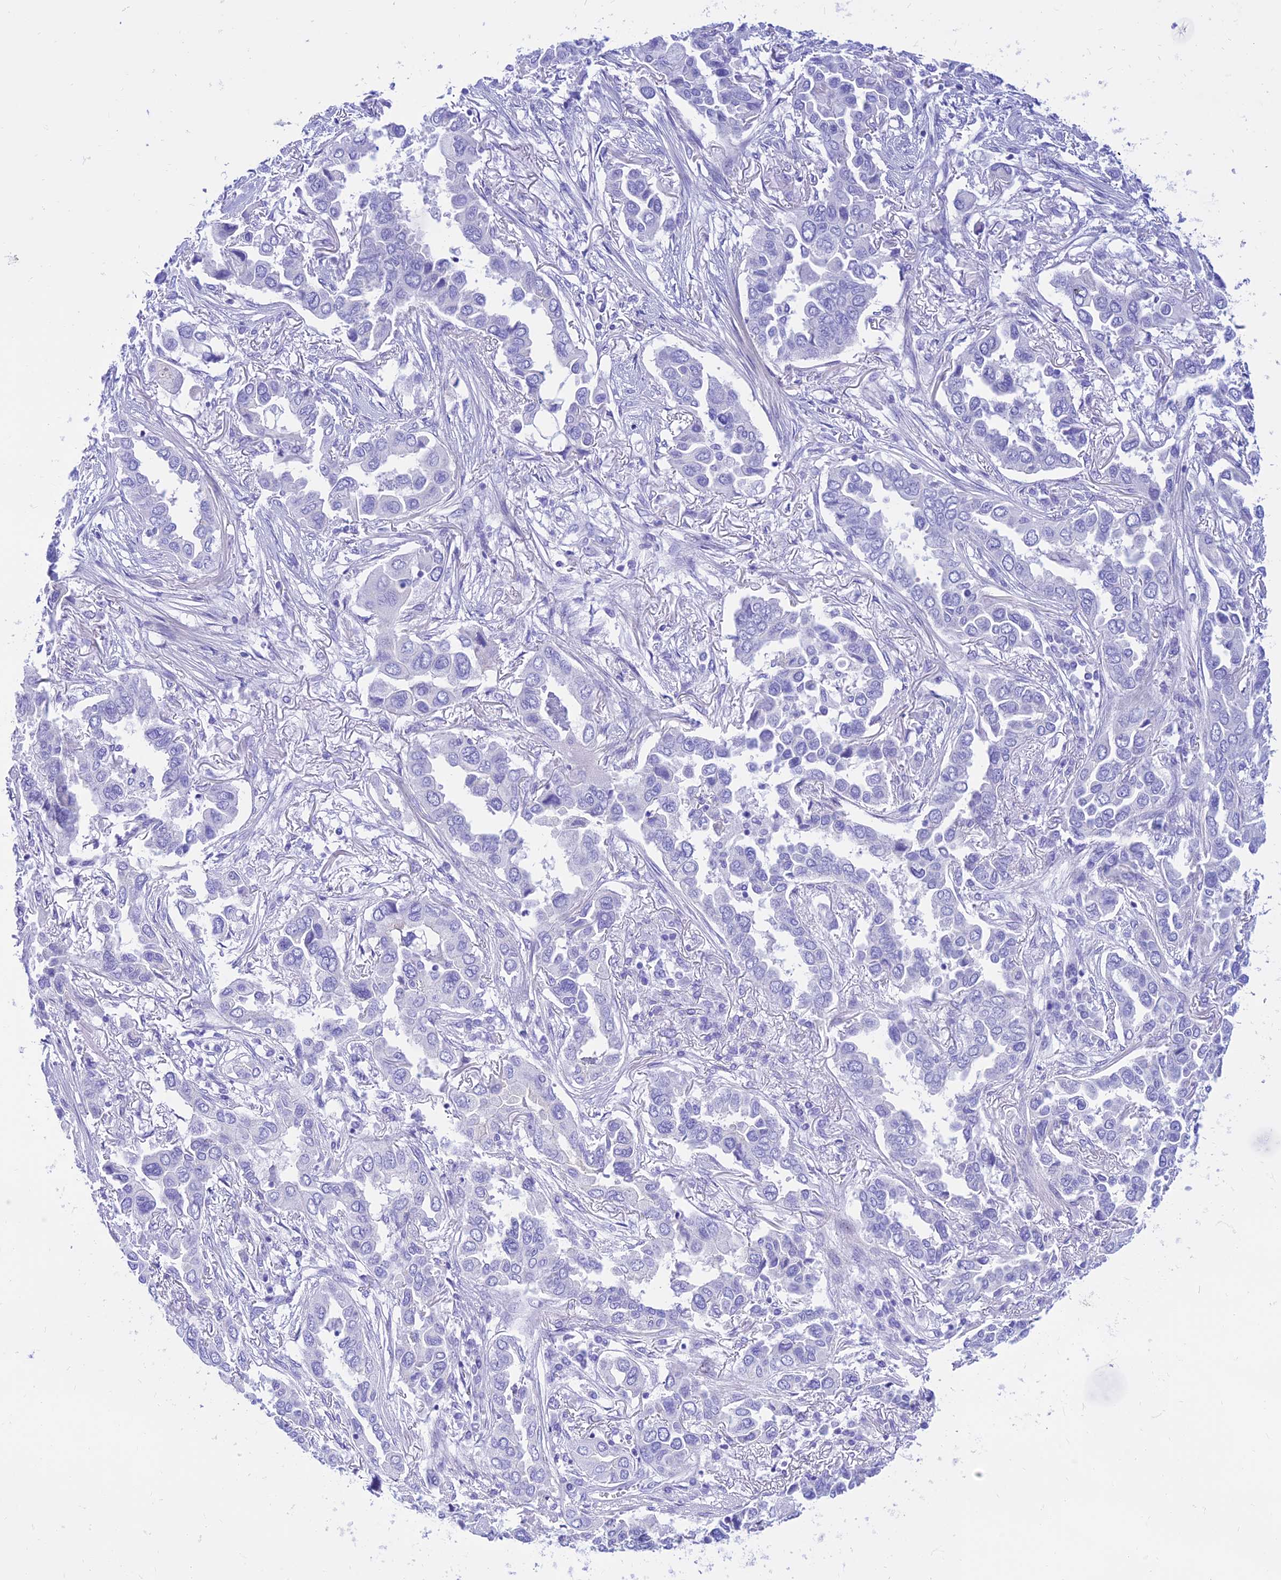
{"staining": {"intensity": "negative", "quantity": "none", "location": "none"}, "tissue": "lung cancer", "cell_type": "Tumor cells", "image_type": "cancer", "snomed": [{"axis": "morphology", "description": "Adenocarcinoma, NOS"}, {"axis": "topography", "description": "Lung"}], "caption": "An immunohistochemistry histopathology image of lung cancer is shown. There is no staining in tumor cells of lung cancer. (DAB (3,3'-diaminobenzidine) IHC with hematoxylin counter stain).", "gene": "PRNP", "patient": {"sex": "female", "age": 76}}